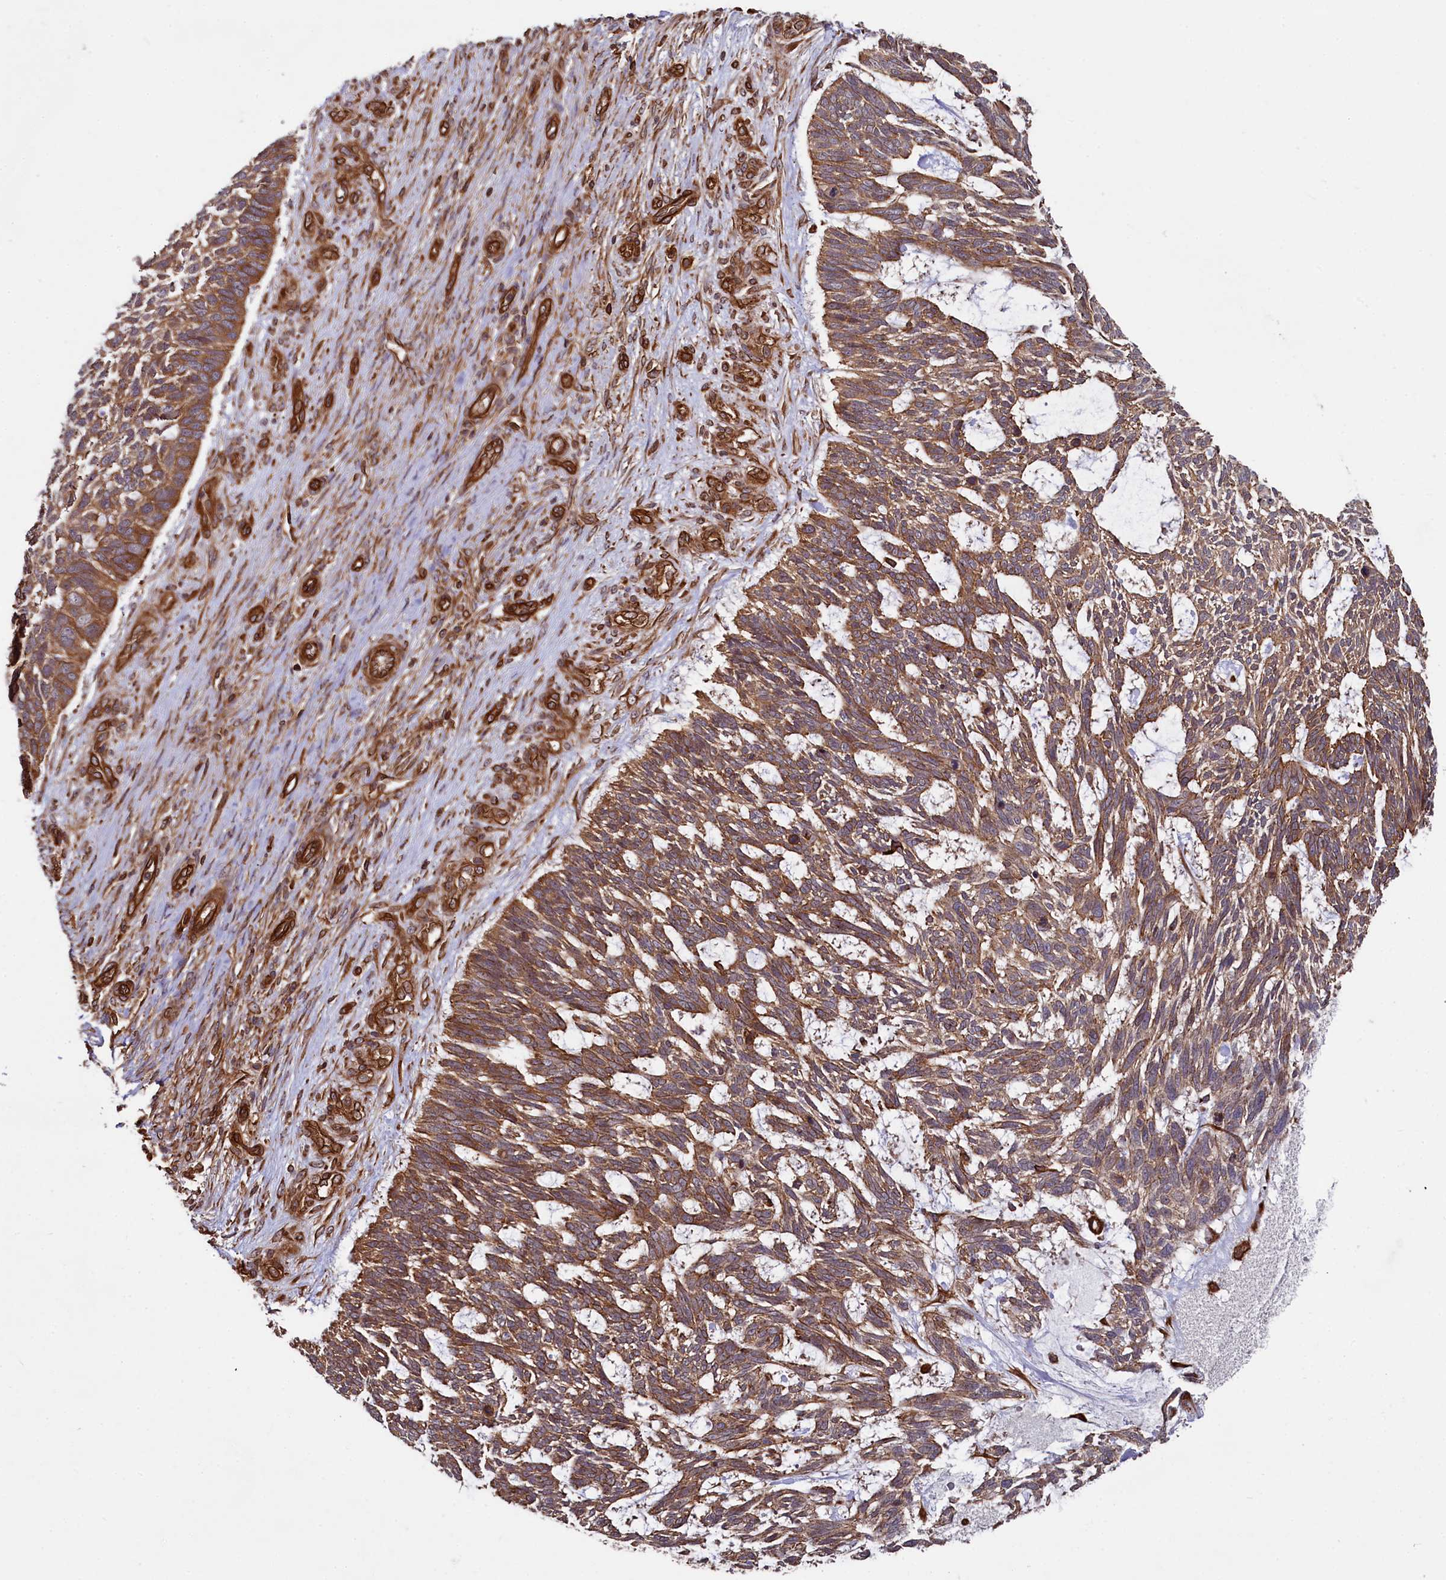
{"staining": {"intensity": "moderate", "quantity": ">75%", "location": "cytoplasmic/membranous"}, "tissue": "skin cancer", "cell_type": "Tumor cells", "image_type": "cancer", "snomed": [{"axis": "morphology", "description": "Basal cell carcinoma"}, {"axis": "topography", "description": "Skin"}], "caption": "Basal cell carcinoma (skin) stained with a protein marker exhibits moderate staining in tumor cells.", "gene": "SVIP", "patient": {"sex": "male", "age": 88}}